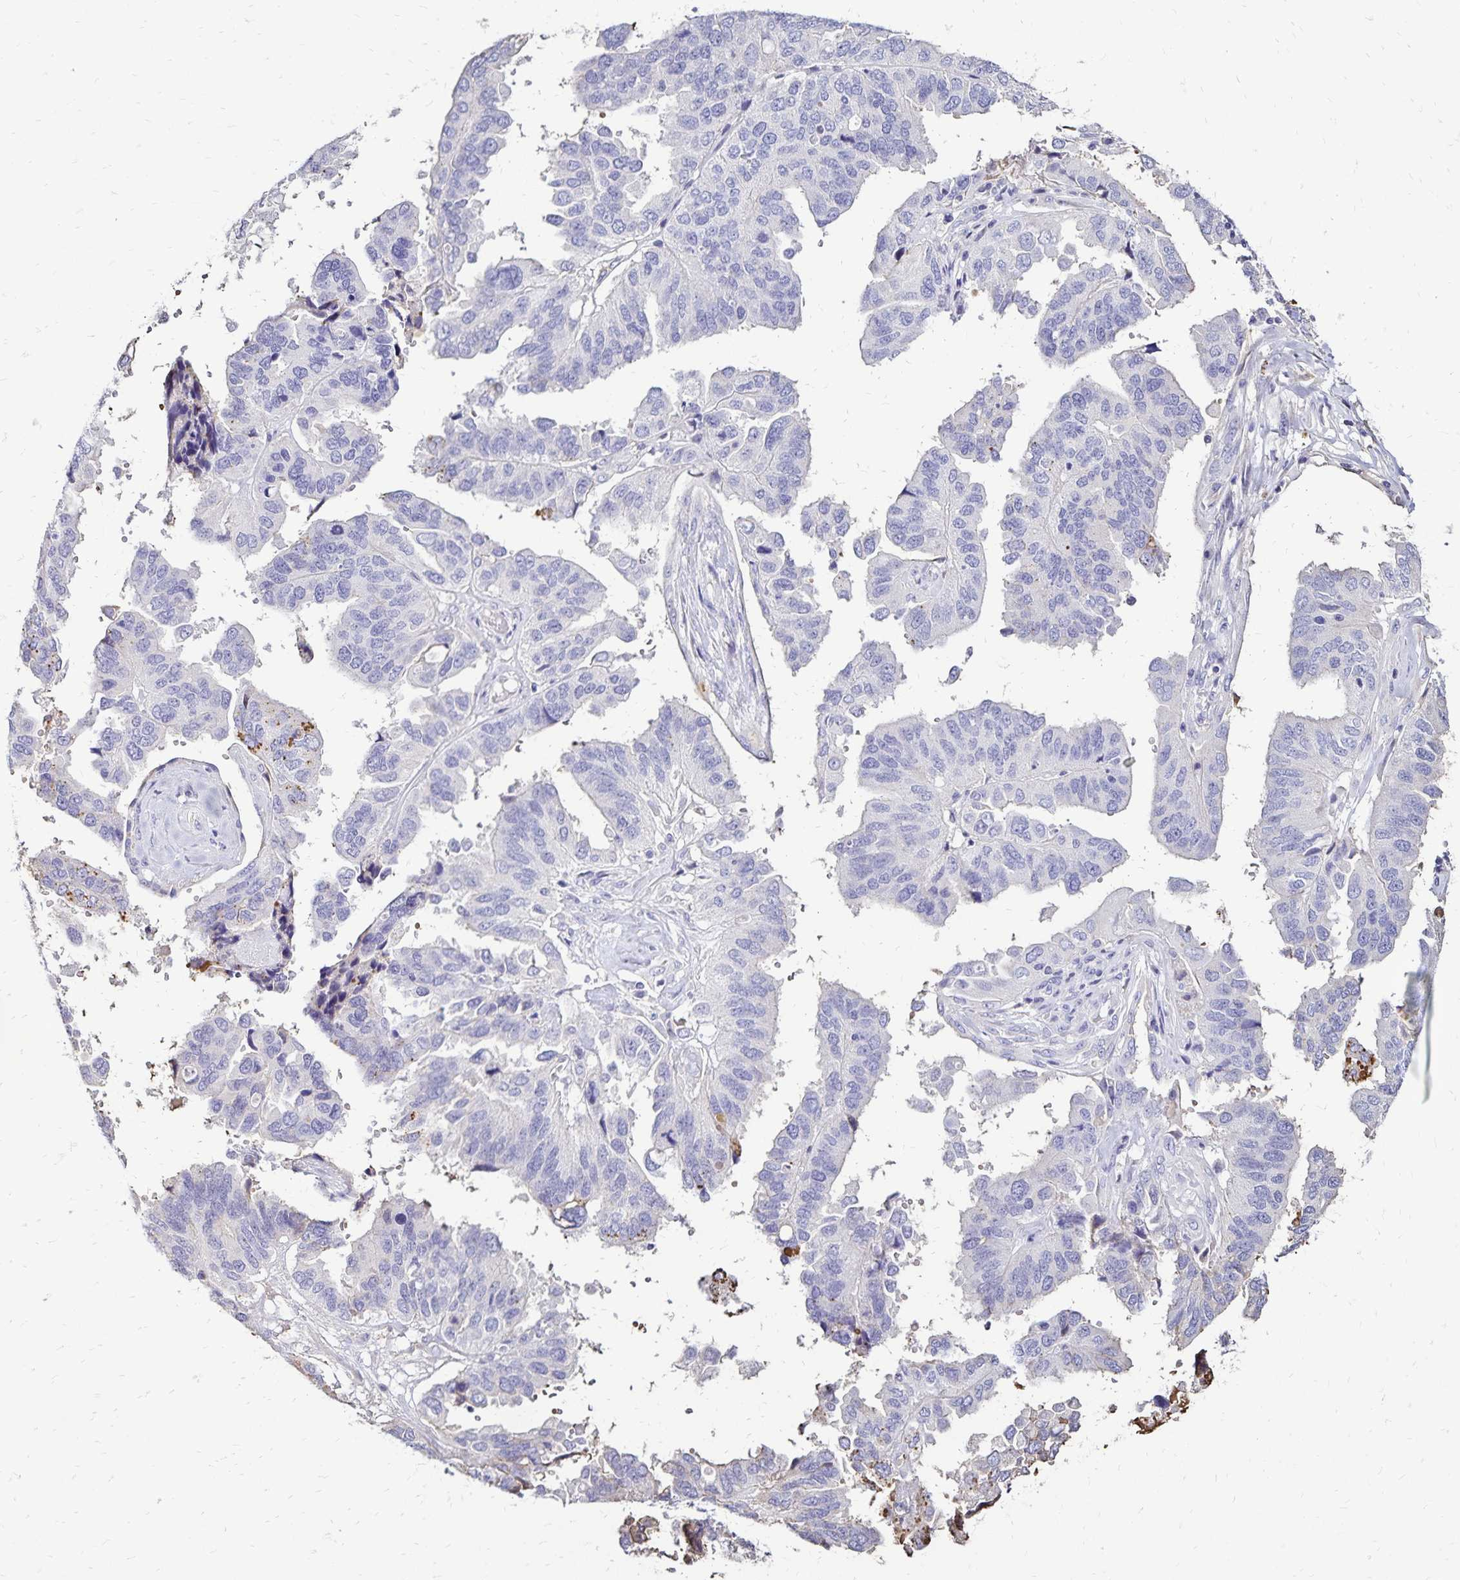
{"staining": {"intensity": "negative", "quantity": "none", "location": "none"}, "tissue": "ovarian cancer", "cell_type": "Tumor cells", "image_type": "cancer", "snomed": [{"axis": "morphology", "description": "Cystadenocarcinoma, serous, NOS"}, {"axis": "topography", "description": "Ovary"}], "caption": "The IHC histopathology image has no significant positivity in tumor cells of ovarian cancer (serous cystadenocarcinoma) tissue.", "gene": "KISS1", "patient": {"sex": "female", "age": 79}}